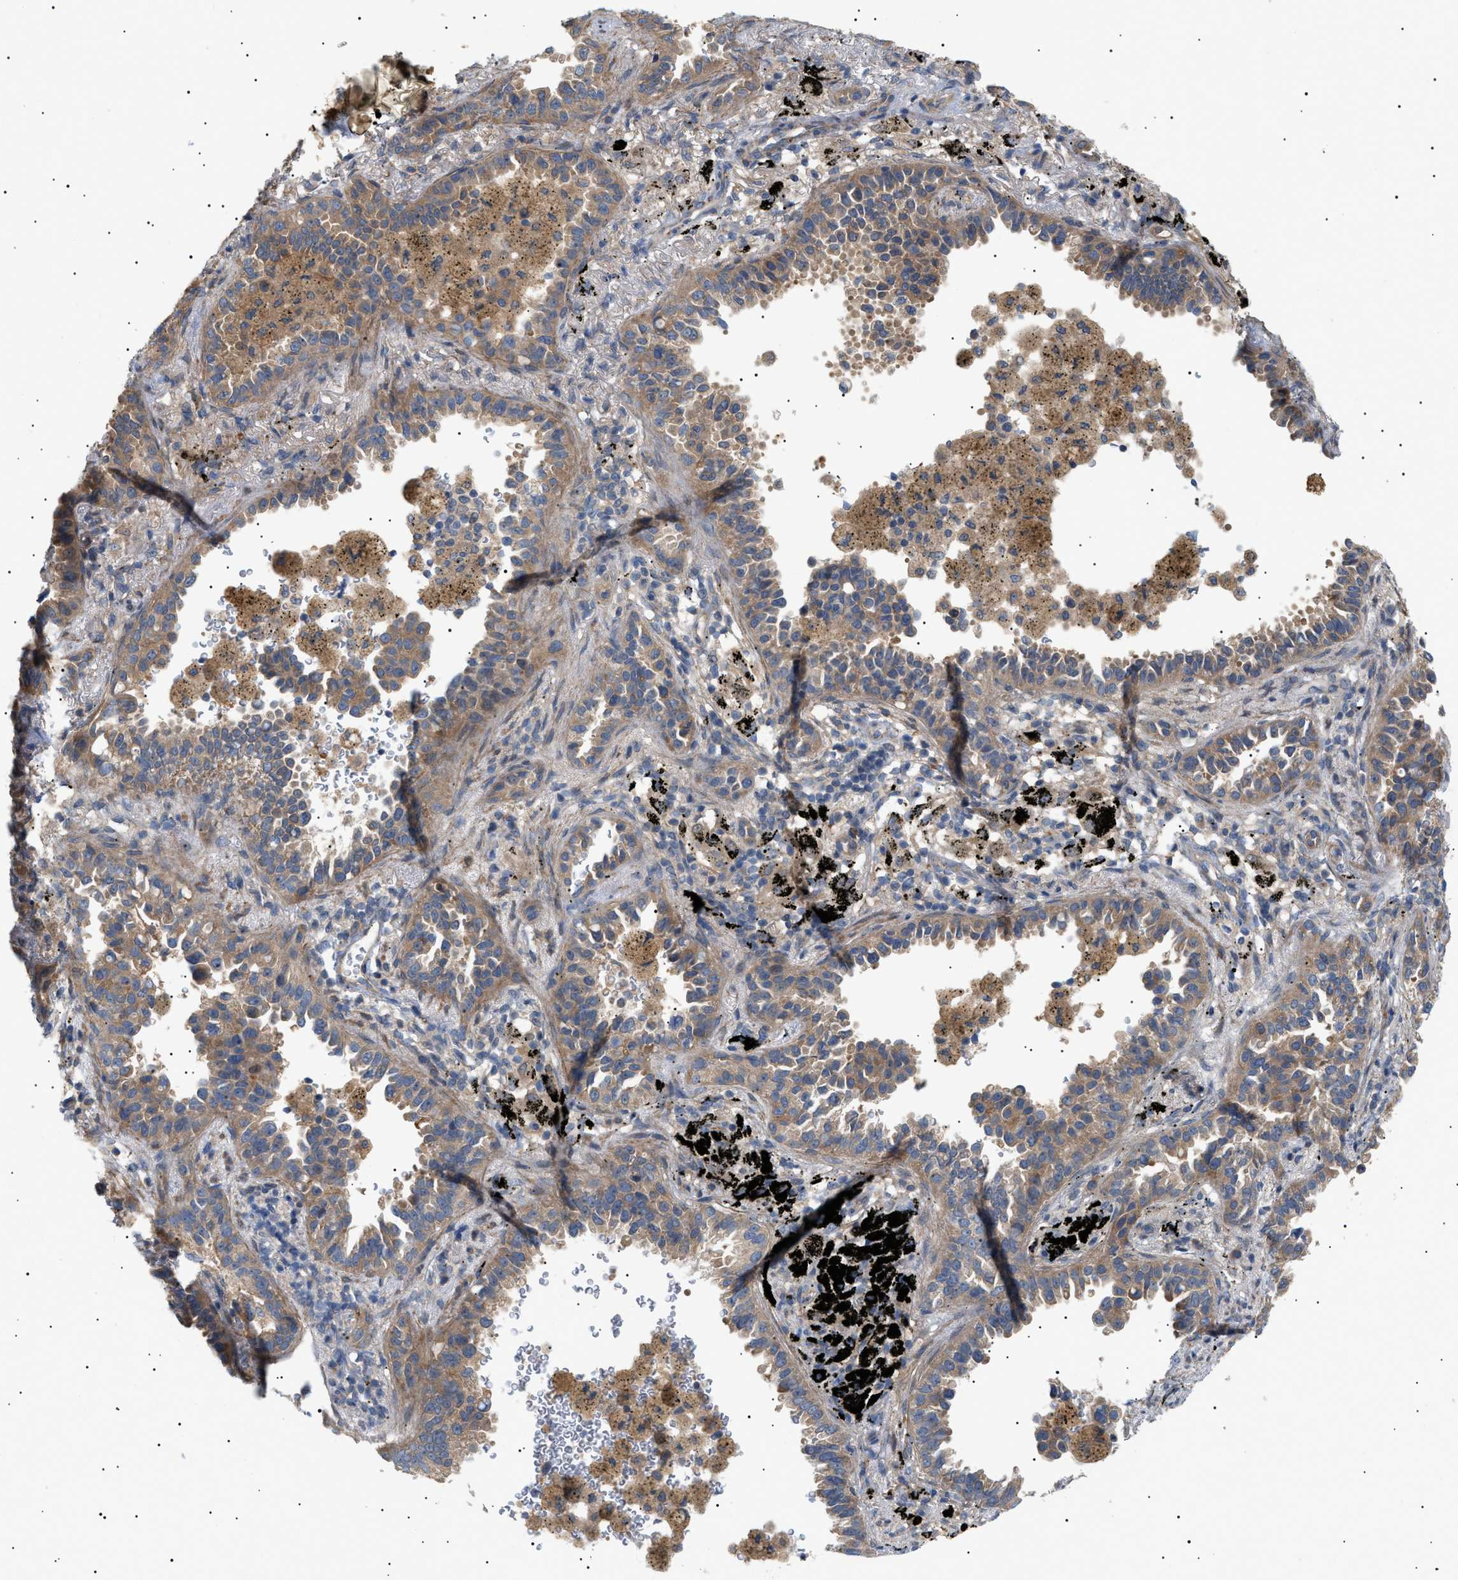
{"staining": {"intensity": "weak", "quantity": ">75%", "location": "cytoplasmic/membranous"}, "tissue": "lung cancer", "cell_type": "Tumor cells", "image_type": "cancer", "snomed": [{"axis": "morphology", "description": "Normal tissue, NOS"}, {"axis": "morphology", "description": "Adenocarcinoma, NOS"}, {"axis": "topography", "description": "Lung"}], "caption": "Lung cancer stained with a brown dye displays weak cytoplasmic/membranous positive staining in about >75% of tumor cells.", "gene": "IRS2", "patient": {"sex": "male", "age": 59}}